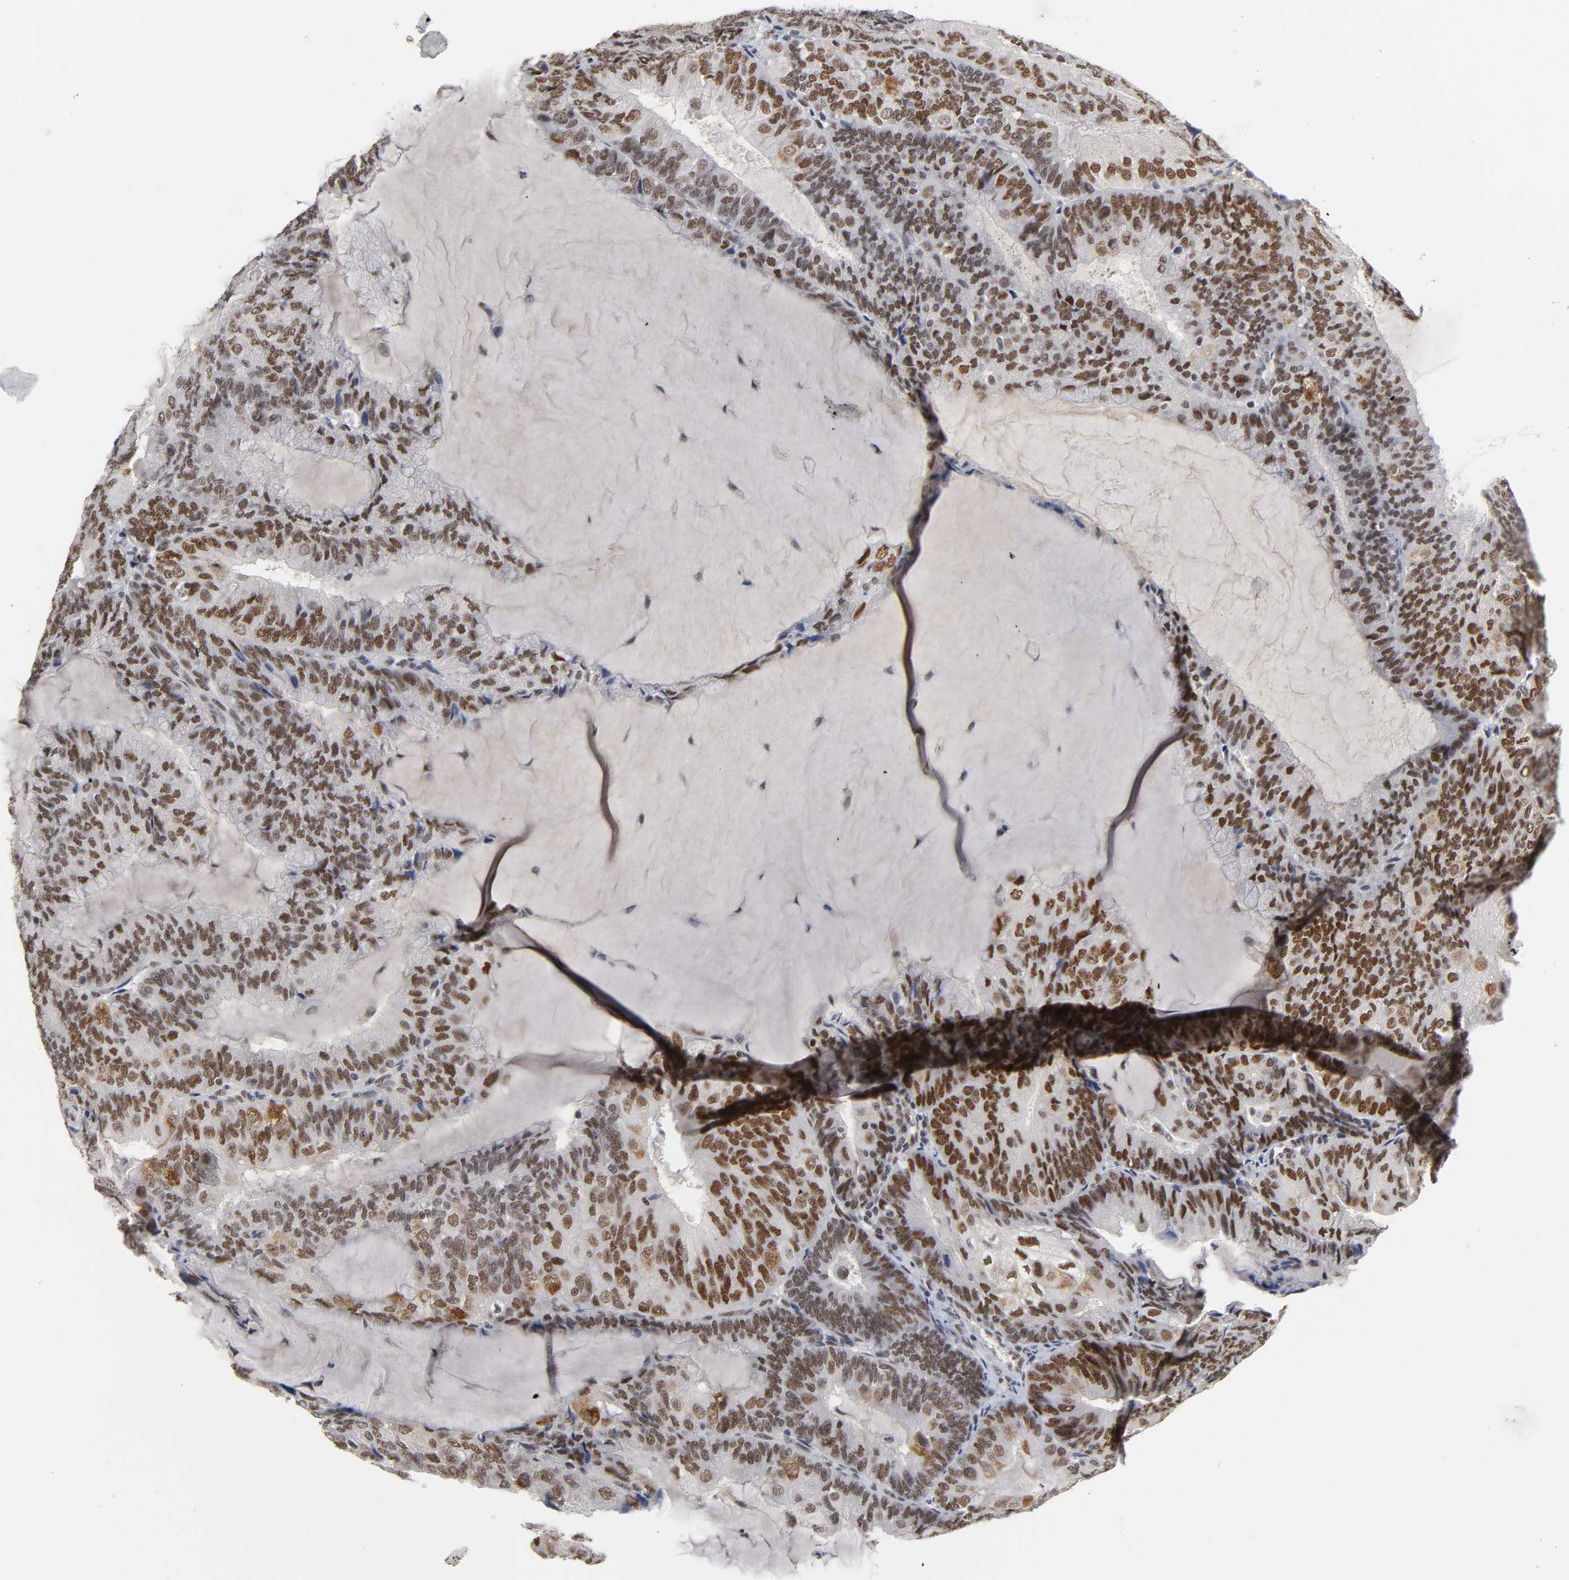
{"staining": {"intensity": "moderate", "quantity": ">75%", "location": "nuclear"}, "tissue": "endometrial cancer", "cell_type": "Tumor cells", "image_type": "cancer", "snomed": [{"axis": "morphology", "description": "Adenocarcinoma, NOS"}, {"axis": "topography", "description": "Endometrium"}], "caption": "Protein staining shows moderate nuclear staining in about >75% of tumor cells in endometrial cancer.", "gene": "TRIM33", "patient": {"sex": "female", "age": 81}}